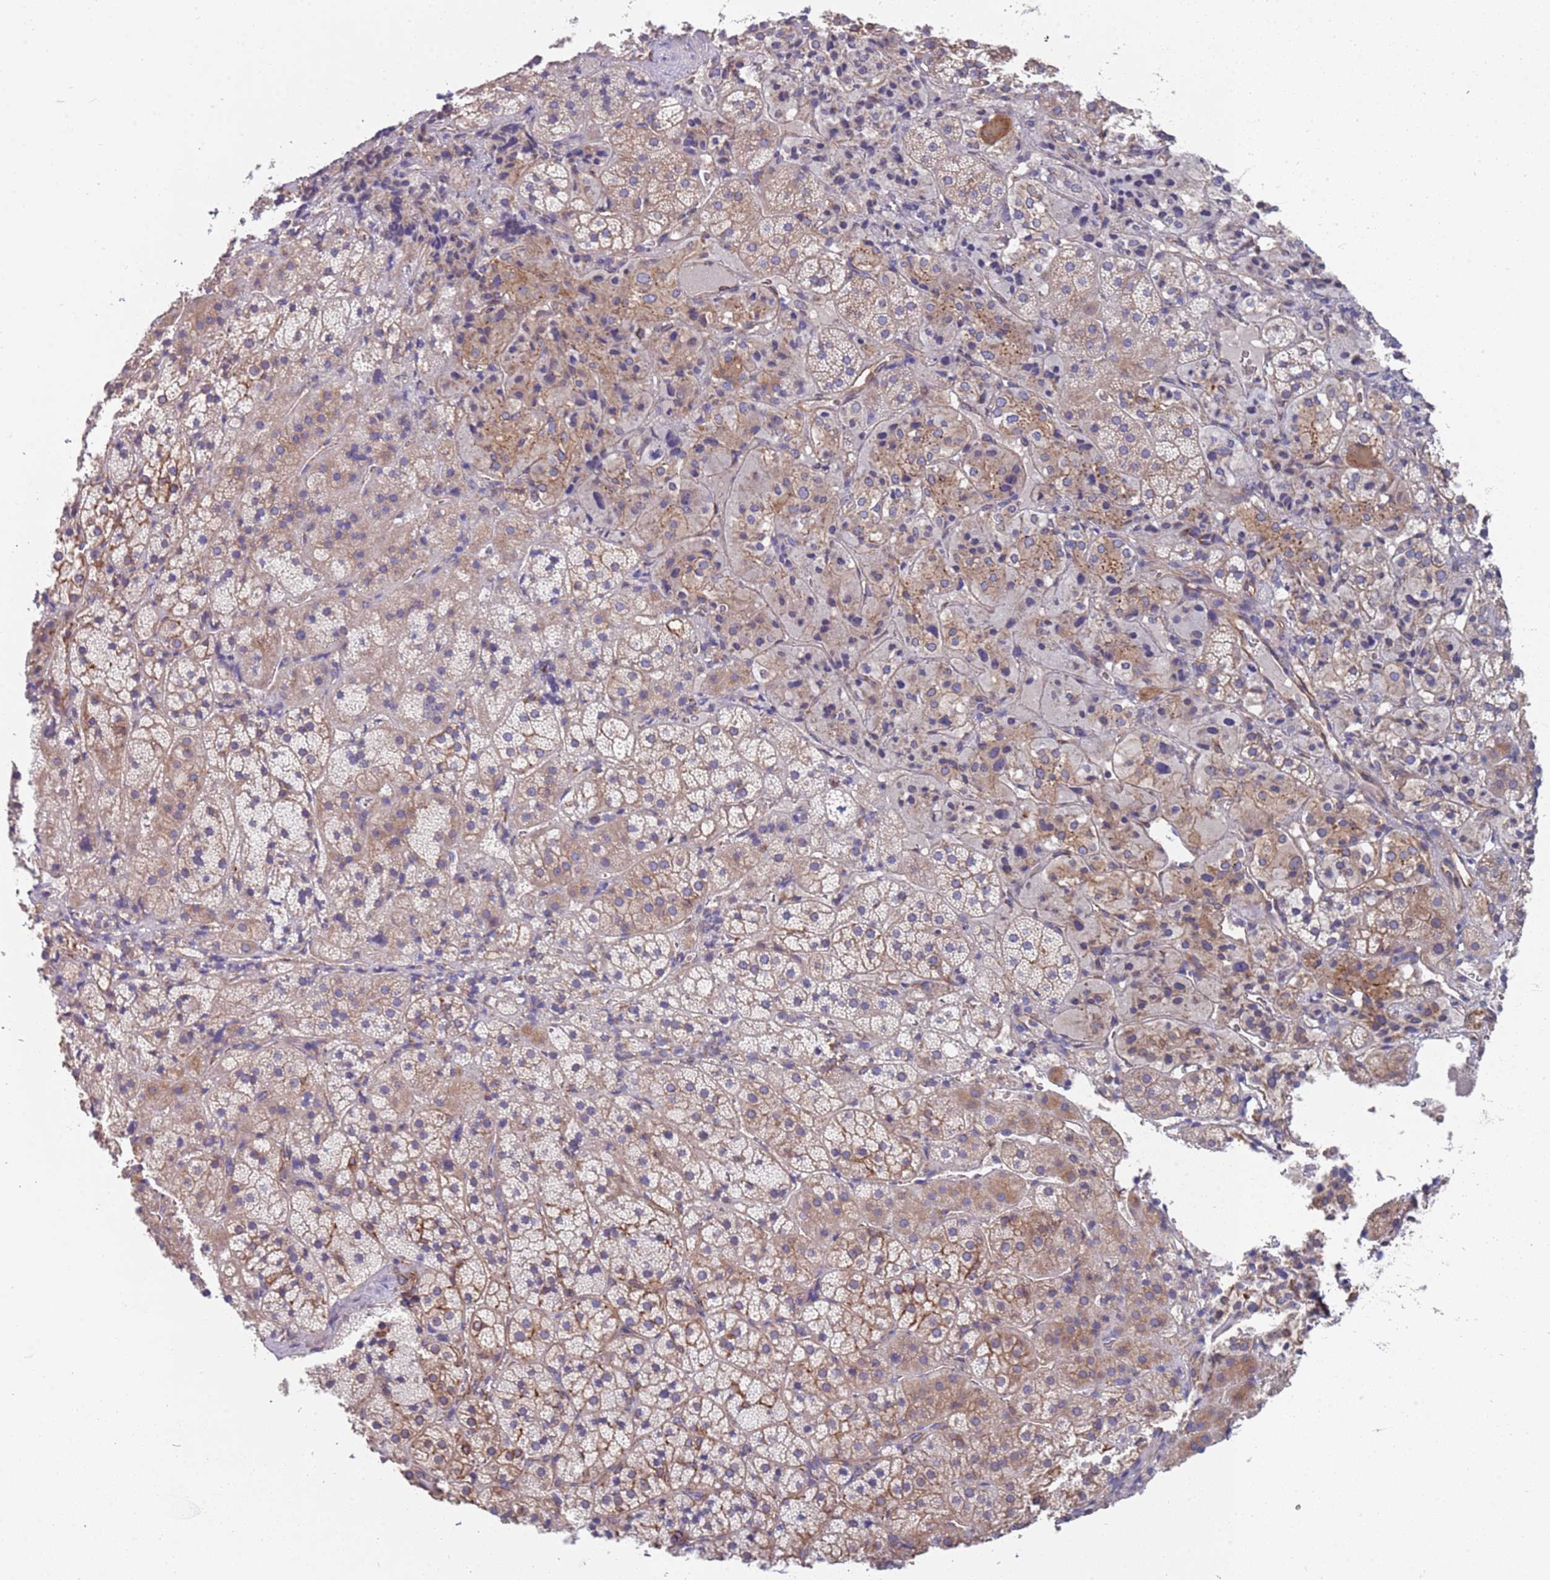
{"staining": {"intensity": "moderate", "quantity": ">75%", "location": "cytoplasmic/membranous"}, "tissue": "adrenal gland", "cell_type": "Glandular cells", "image_type": "normal", "snomed": [{"axis": "morphology", "description": "Normal tissue, NOS"}, {"axis": "topography", "description": "Adrenal gland"}], "caption": "The image demonstrates staining of normal adrenal gland, revealing moderate cytoplasmic/membranous protein staining (brown color) within glandular cells. (IHC, brightfield microscopy, high magnification).", "gene": "JAKMIP2", "patient": {"sex": "female", "age": 44}}